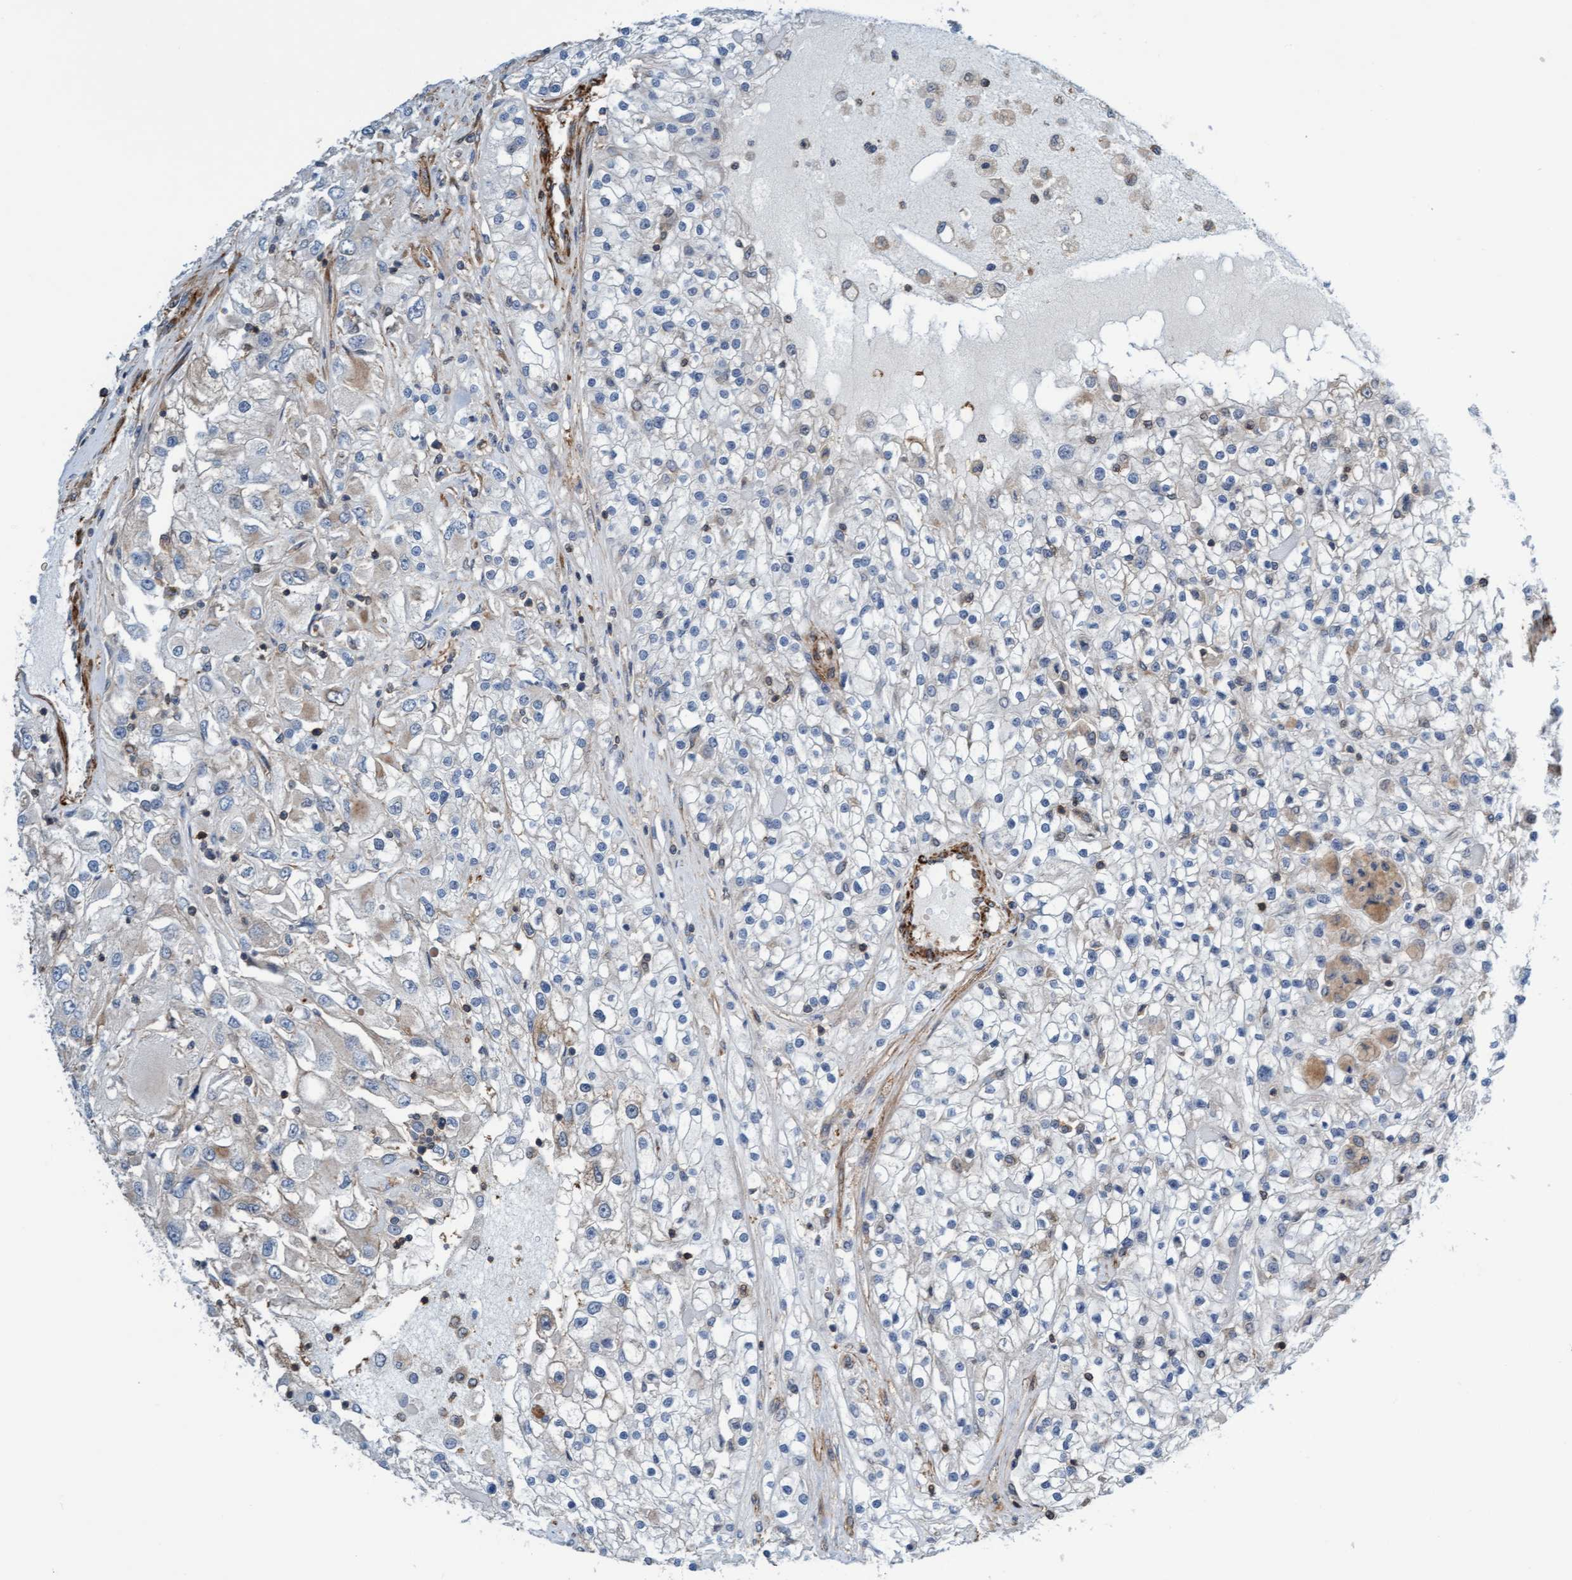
{"staining": {"intensity": "weak", "quantity": "<25%", "location": "cytoplasmic/membranous"}, "tissue": "renal cancer", "cell_type": "Tumor cells", "image_type": "cancer", "snomed": [{"axis": "morphology", "description": "Adenocarcinoma, NOS"}, {"axis": "topography", "description": "Kidney"}], "caption": "A high-resolution histopathology image shows IHC staining of adenocarcinoma (renal), which shows no significant positivity in tumor cells.", "gene": "FMNL3", "patient": {"sex": "female", "age": 52}}